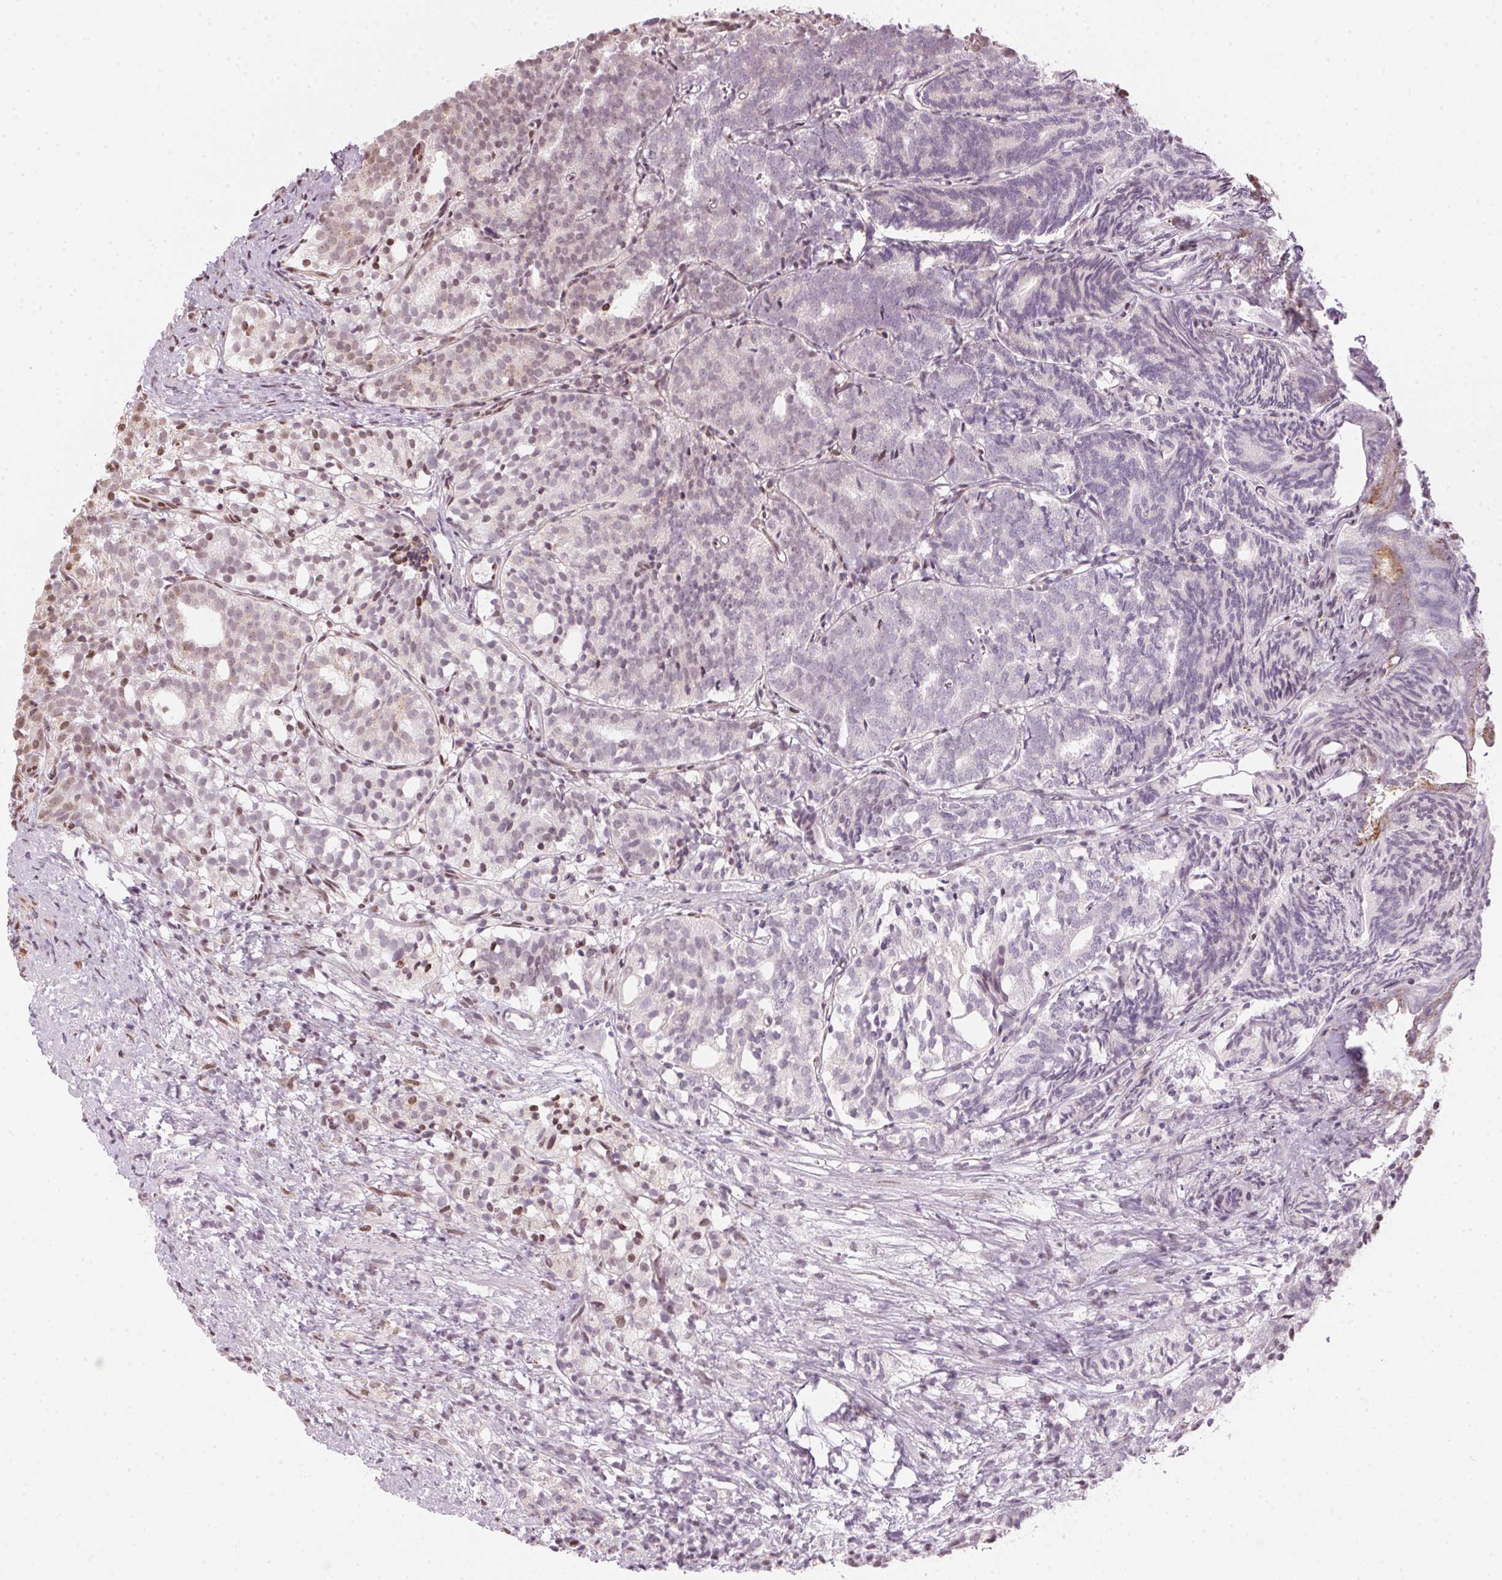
{"staining": {"intensity": "weak", "quantity": "25%-75%", "location": "cytoplasmic/membranous,nuclear"}, "tissue": "prostate cancer", "cell_type": "Tumor cells", "image_type": "cancer", "snomed": [{"axis": "morphology", "description": "Adenocarcinoma, High grade"}, {"axis": "topography", "description": "Prostate"}], "caption": "Tumor cells show weak cytoplasmic/membranous and nuclear positivity in about 25%-75% of cells in high-grade adenocarcinoma (prostate).", "gene": "KAT6A", "patient": {"sex": "male", "age": 53}}